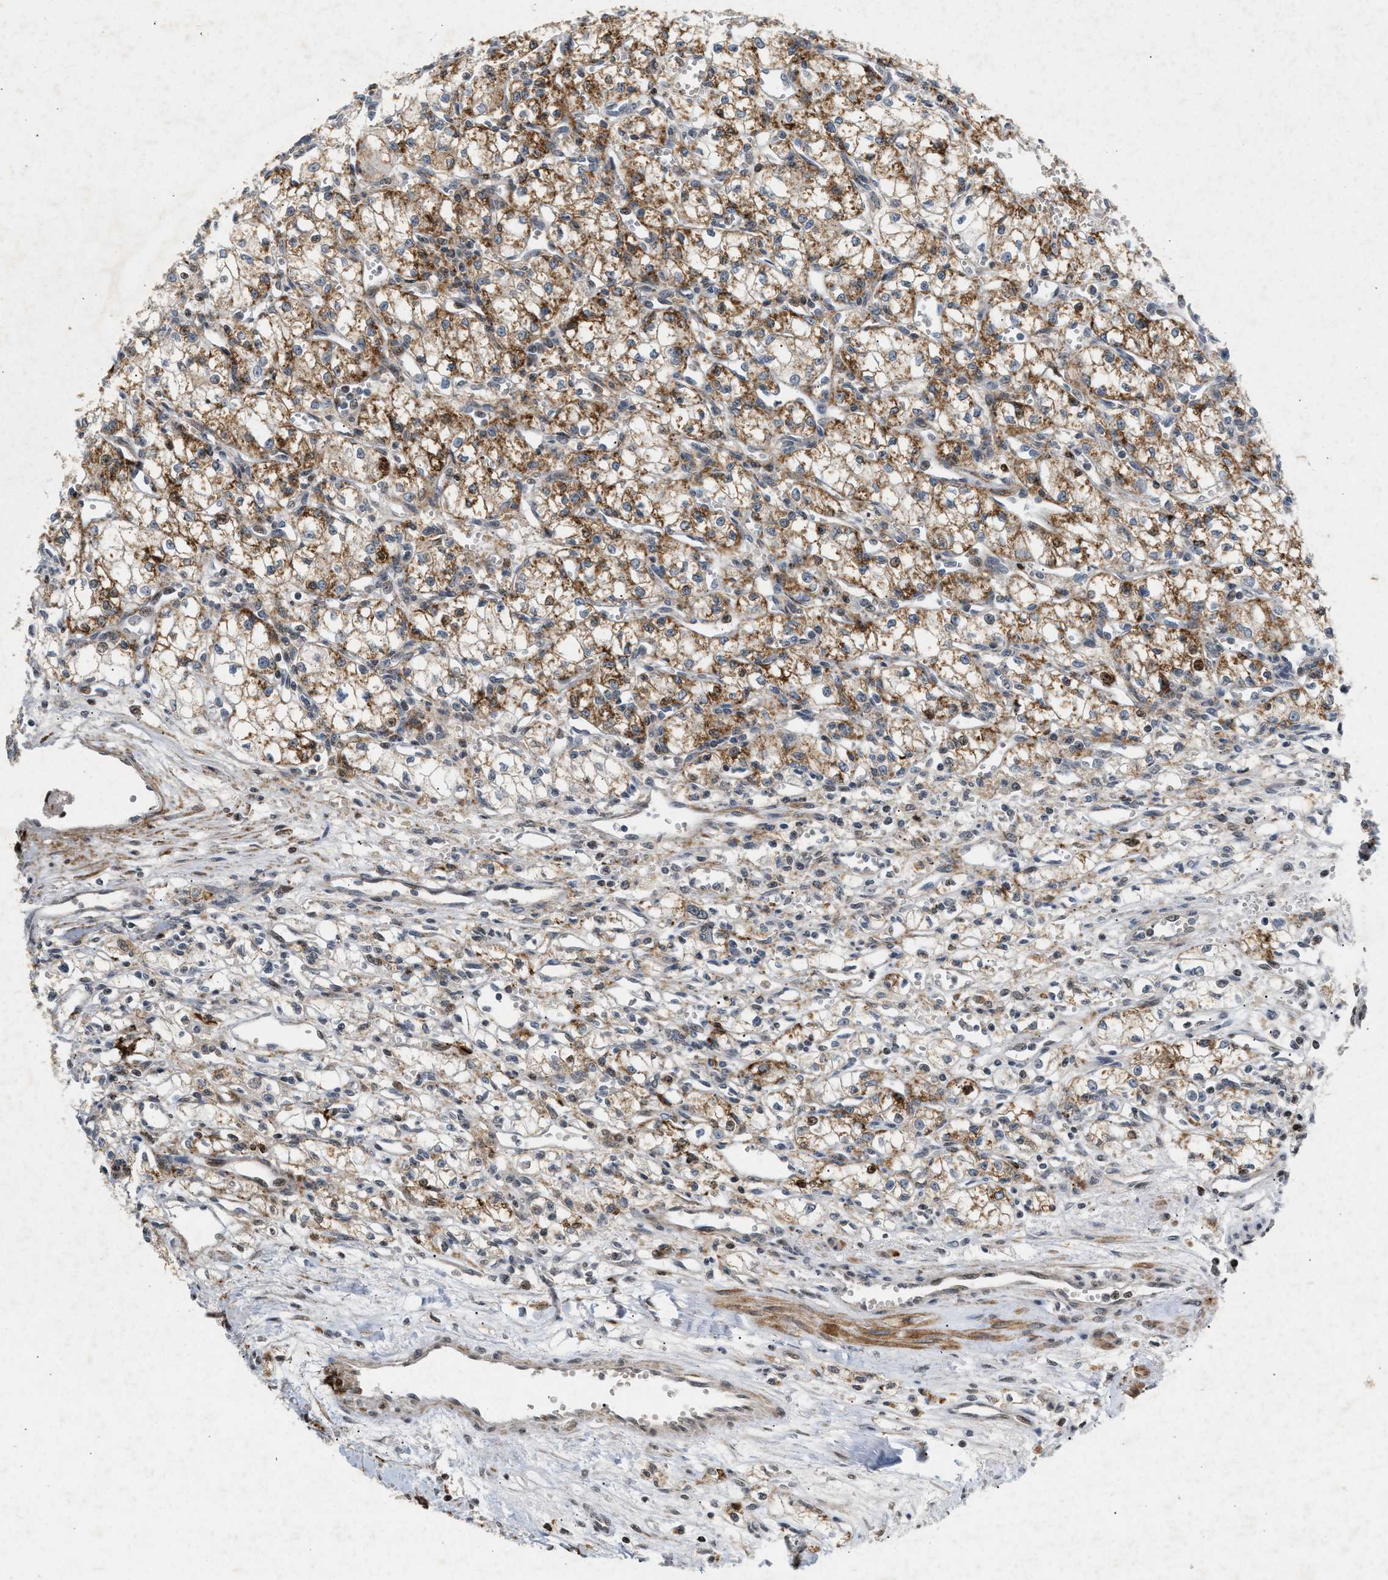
{"staining": {"intensity": "moderate", "quantity": ">75%", "location": "cytoplasmic/membranous"}, "tissue": "renal cancer", "cell_type": "Tumor cells", "image_type": "cancer", "snomed": [{"axis": "morphology", "description": "Normal tissue, NOS"}, {"axis": "morphology", "description": "Adenocarcinoma, NOS"}, {"axis": "topography", "description": "Kidney"}], "caption": "A brown stain labels moderate cytoplasmic/membranous expression of a protein in human renal cancer (adenocarcinoma) tumor cells. (IHC, brightfield microscopy, high magnification).", "gene": "ZPR1", "patient": {"sex": "male", "age": 59}}